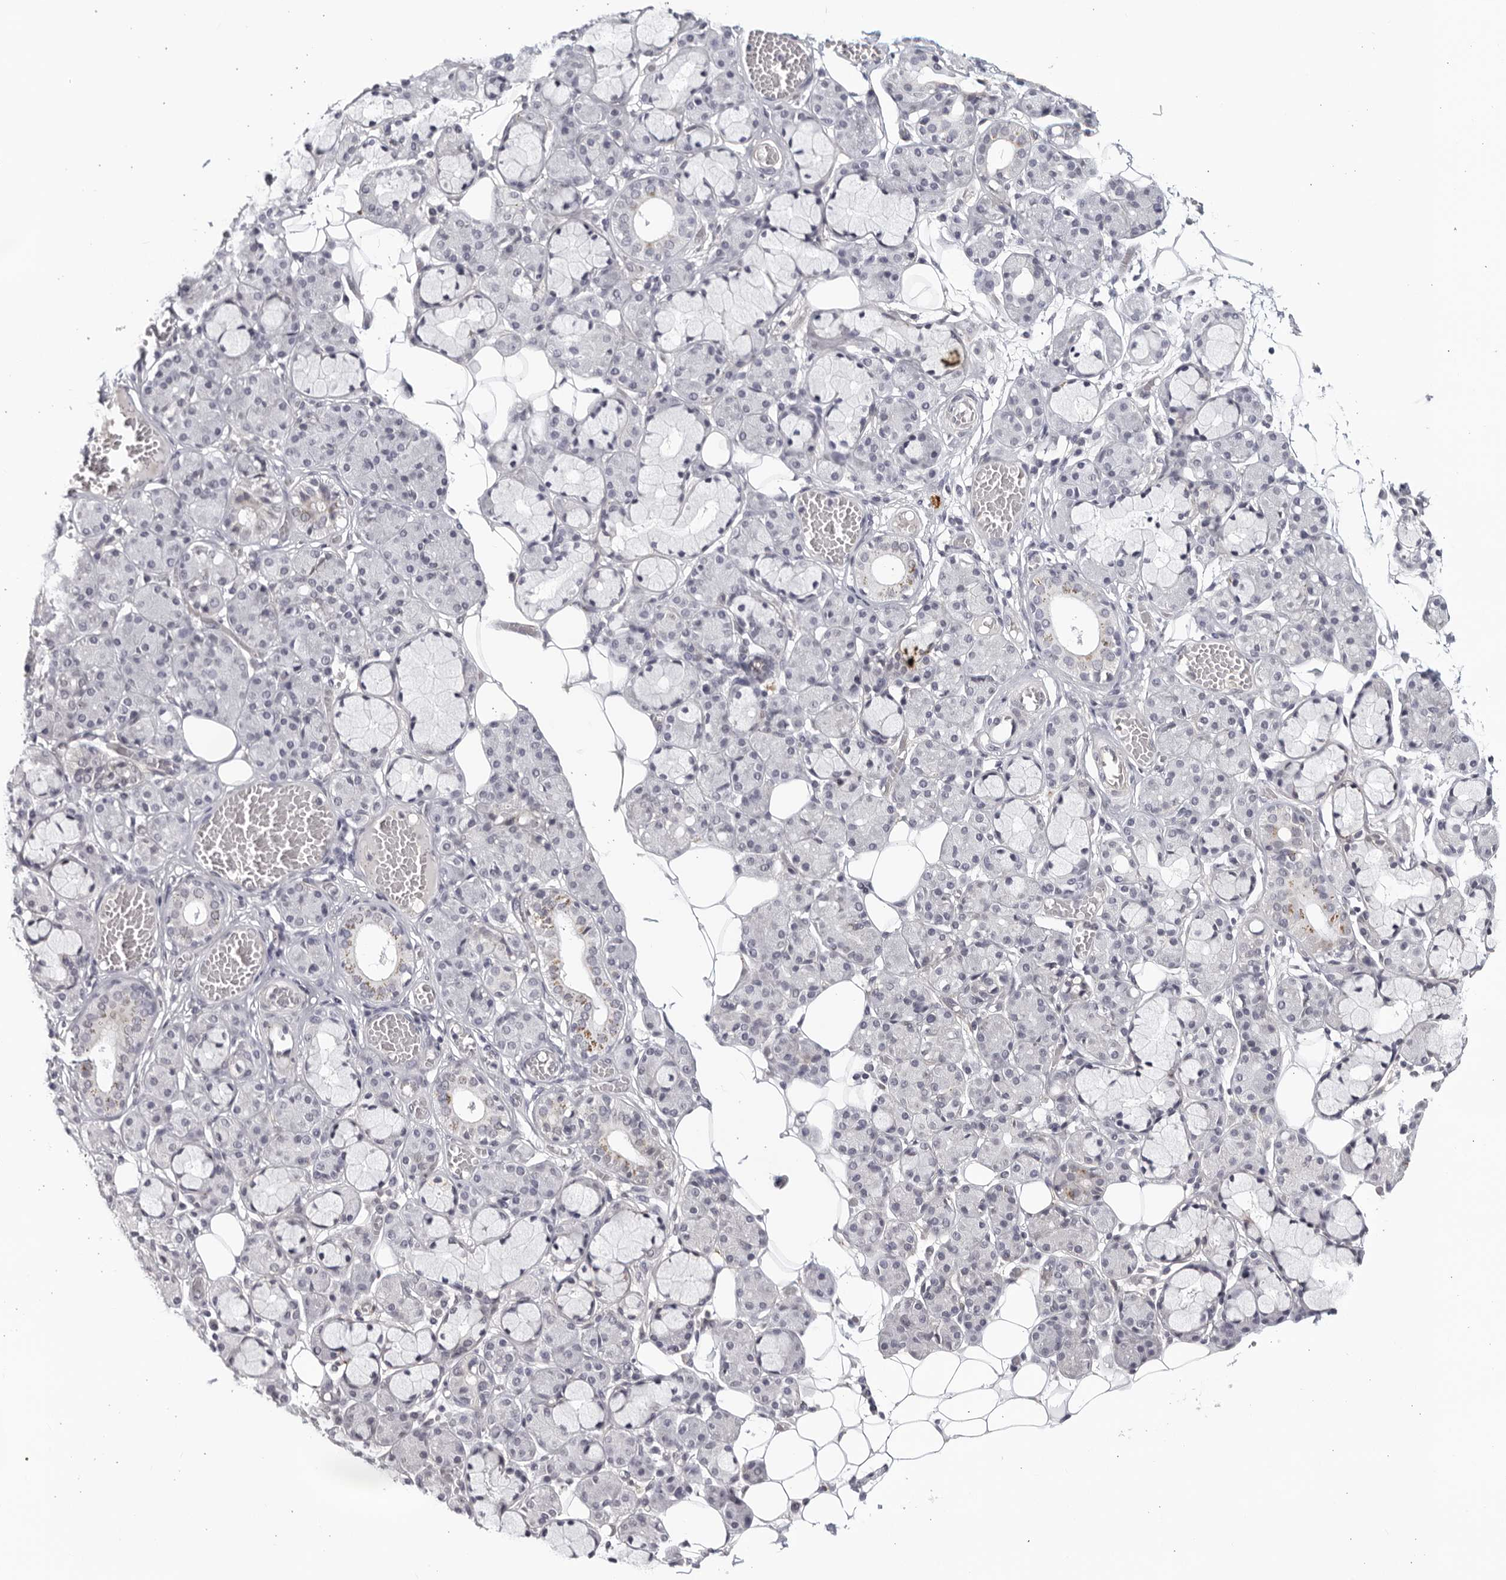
{"staining": {"intensity": "negative", "quantity": "none", "location": "none"}, "tissue": "salivary gland", "cell_type": "Glandular cells", "image_type": "normal", "snomed": [{"axis": "morphology", "description": "Normal tissue, NOS"}, {"axis": "topography", "description": "Salivary gland"}], "caption": "DAB immunohistochemical staining of normal salivary gland demonstrates no significant positivity in glandular cells.", "gene": "STRADB", "patient": {"sex": "male", "age": 63}}